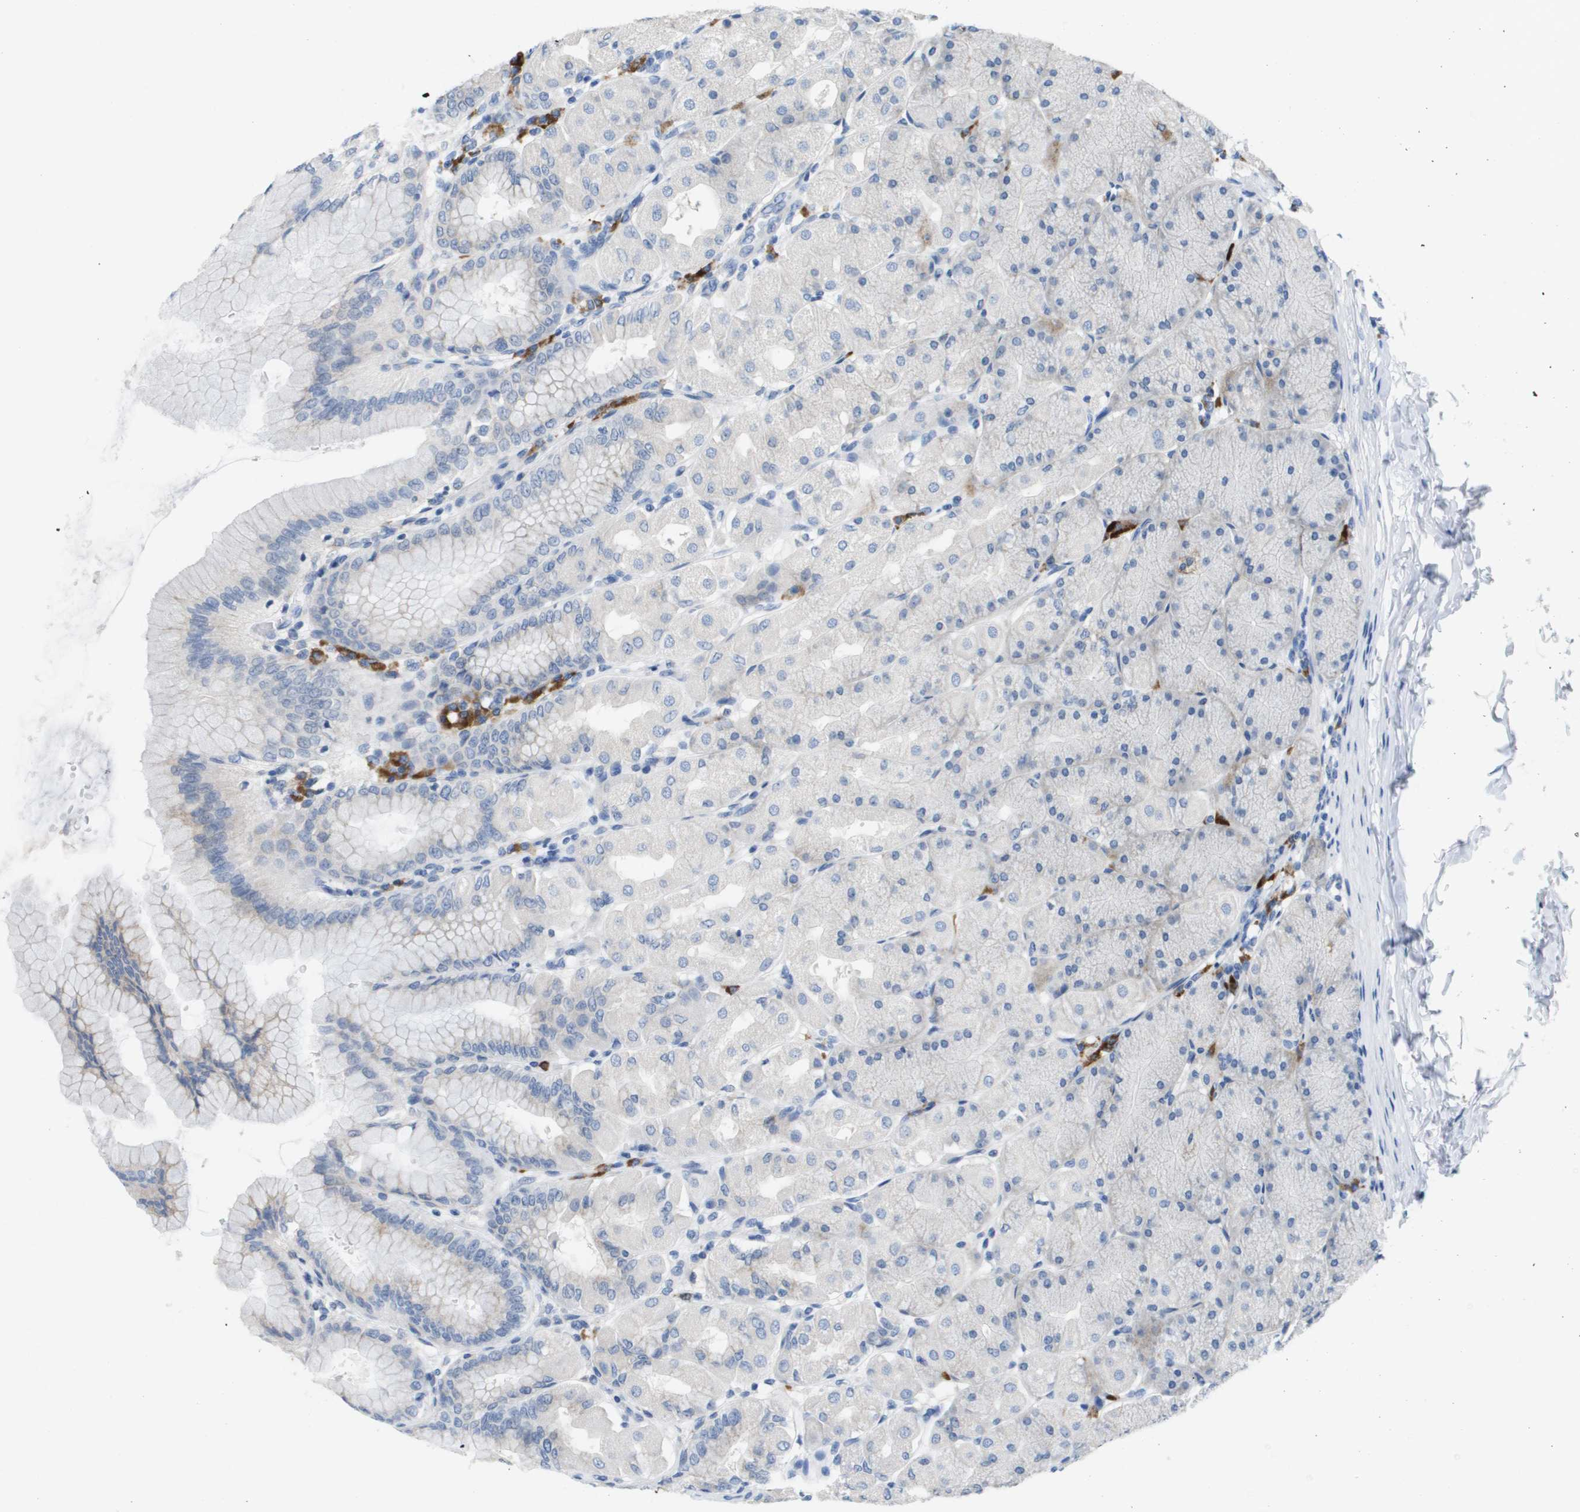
{"staining": {"intensity": "weak", "quantity": "<25%", "location": "cytoplasmic/membranous"}, "tissue": "stomach", "cell_type": "Glandular cells", "image_type": "normal", "snomed": [{"axis": "morphology", "description": "Normal tissue, NOS"}, {"axis": "topography", "description": "Stomach, upper"}], "caption": "Stomach was stained to show a protein in brown. There is no significant expression in glandular cells. (DAB immunohistochemistry (IHC) with hematoxylin counter stain).", "gene": "CD3G", "patient": {"sex": "female", "age": 56}}